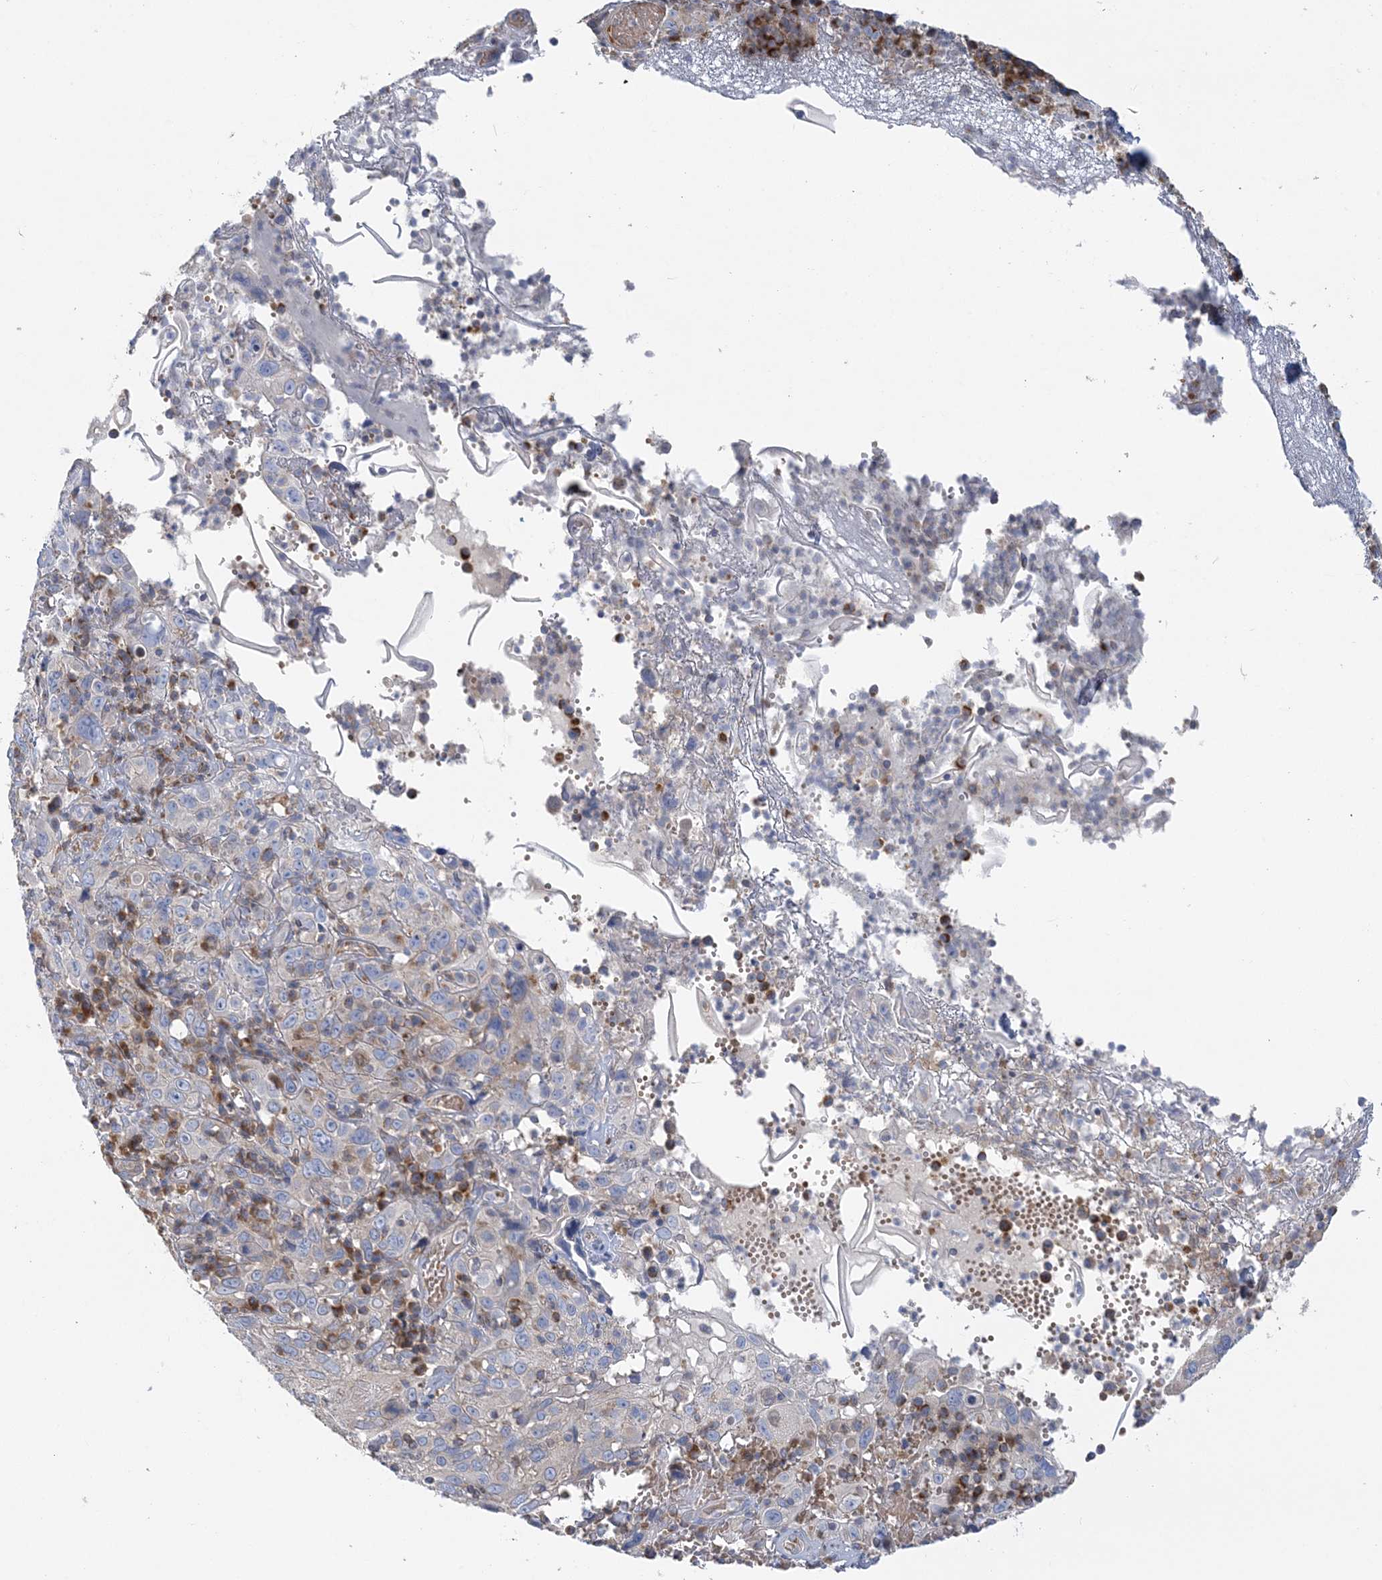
{"staining": {"intensity": "negative", "quantity": "none", "location": "none"}, "tissue": "cervical cancer", "cell_type": "Tumor cells", "image_type": "cancer", "snomed": [{"axis": "morphology", "description": "Squamous cell carcinoma, NOS"}, {"axis": "topography", "description": "Cervix"}], "caption": "There is no significant expression in tumor cells of squamous cell carcinoma (cervical). (Brightfield microscopy of DAB immunohistochemistry (IHC) at high magnification).", "gene": "FAM114A2", "patient": {"sex": "female", "age": 46}}